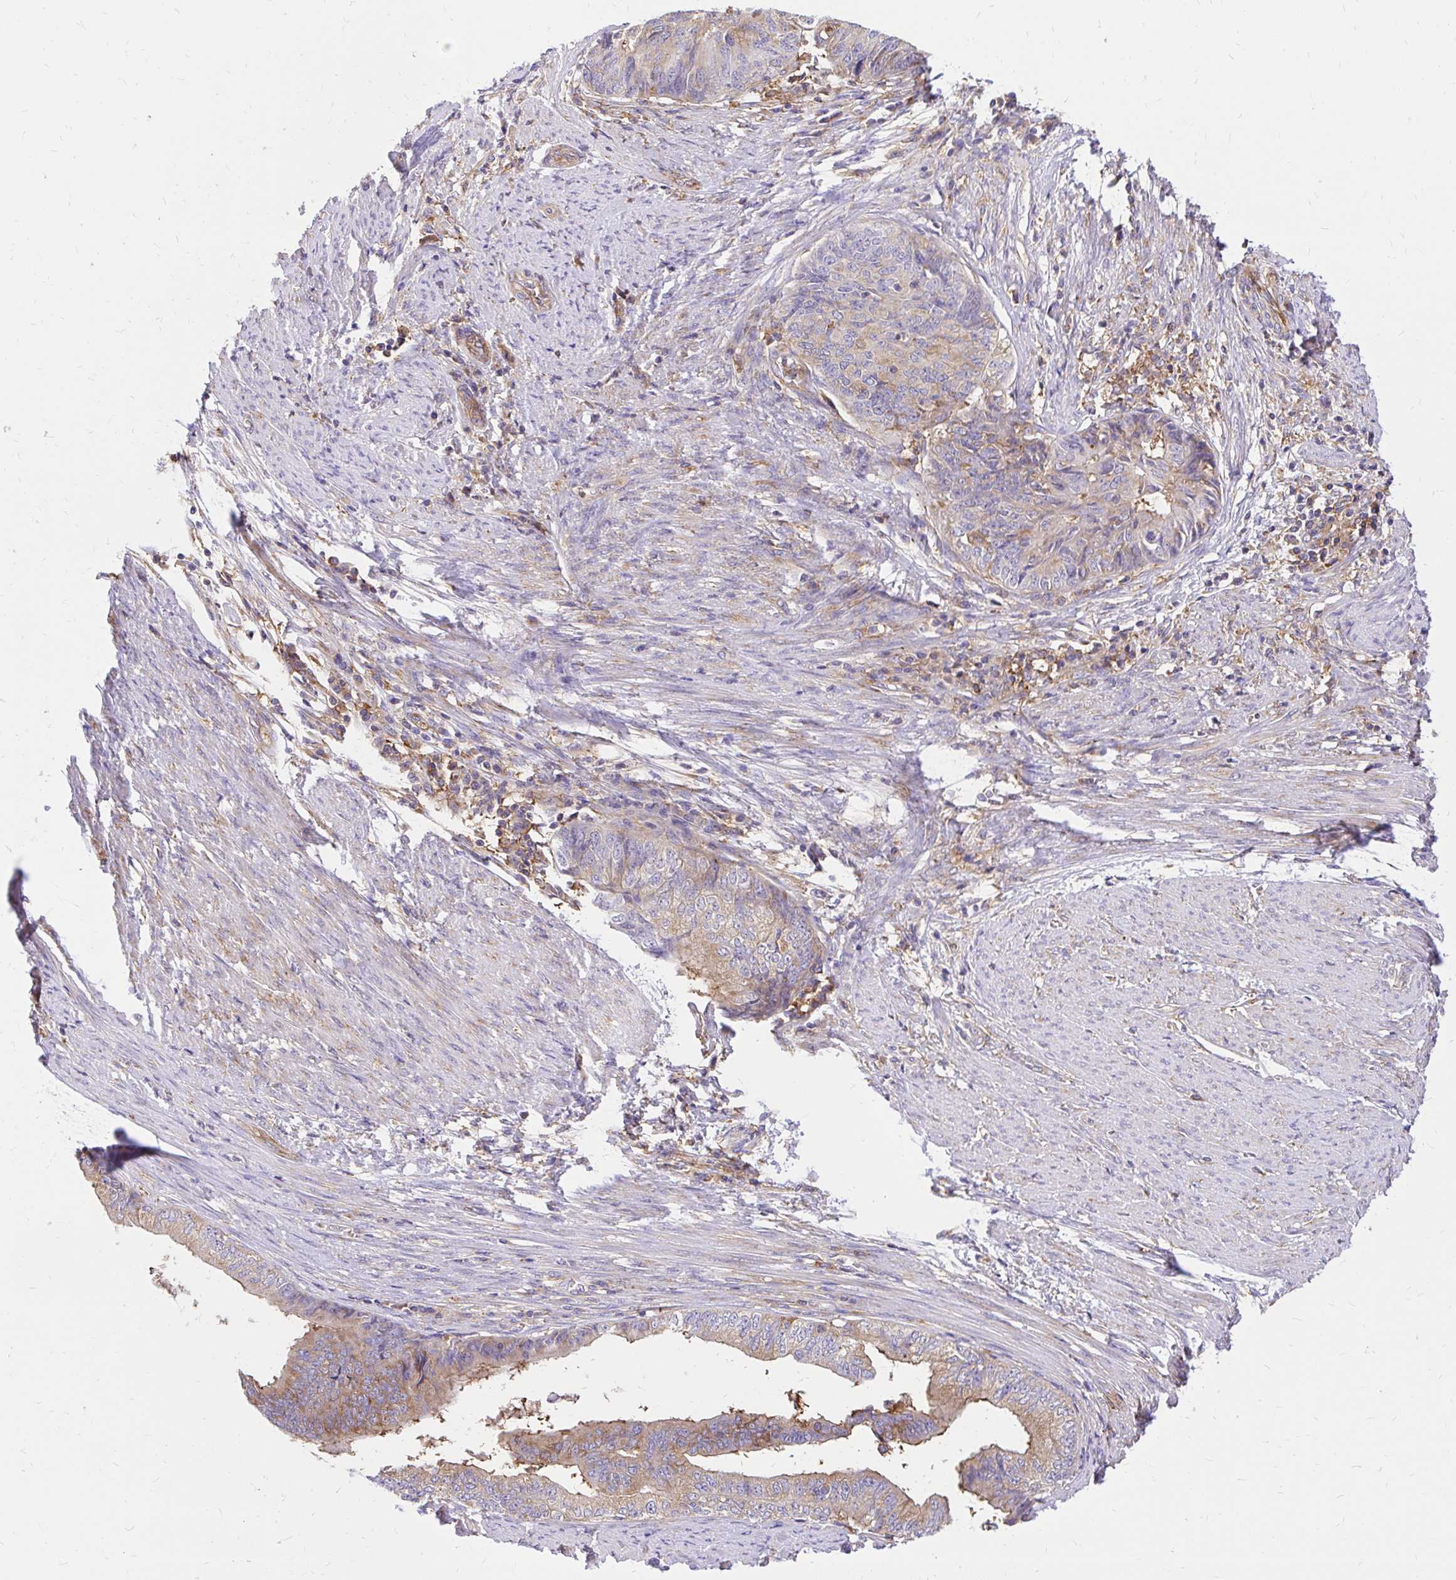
{"staining": {"intensity": "strong", "quantity": "<25%", "location": "cytoplasmic/membranous"}, "tissue": "endometrial cancer", "cell_type": "Tumor cells", "image_type": "cancer", "snomed": [{"axis": "morphology", "description": "Adenocarcinoma, NOS"}, {"axis": "topography", "description": "Endometrium"}], "caption": "Adenocarcinoma (endometrial) tissue reveals strong cytoplasmic/membranous positivity in approximately <25% of tumor cells, visualized by immunohistochemistry.", "gene": "ABCB10", "patient": {"sex": "female", "age": 65}}